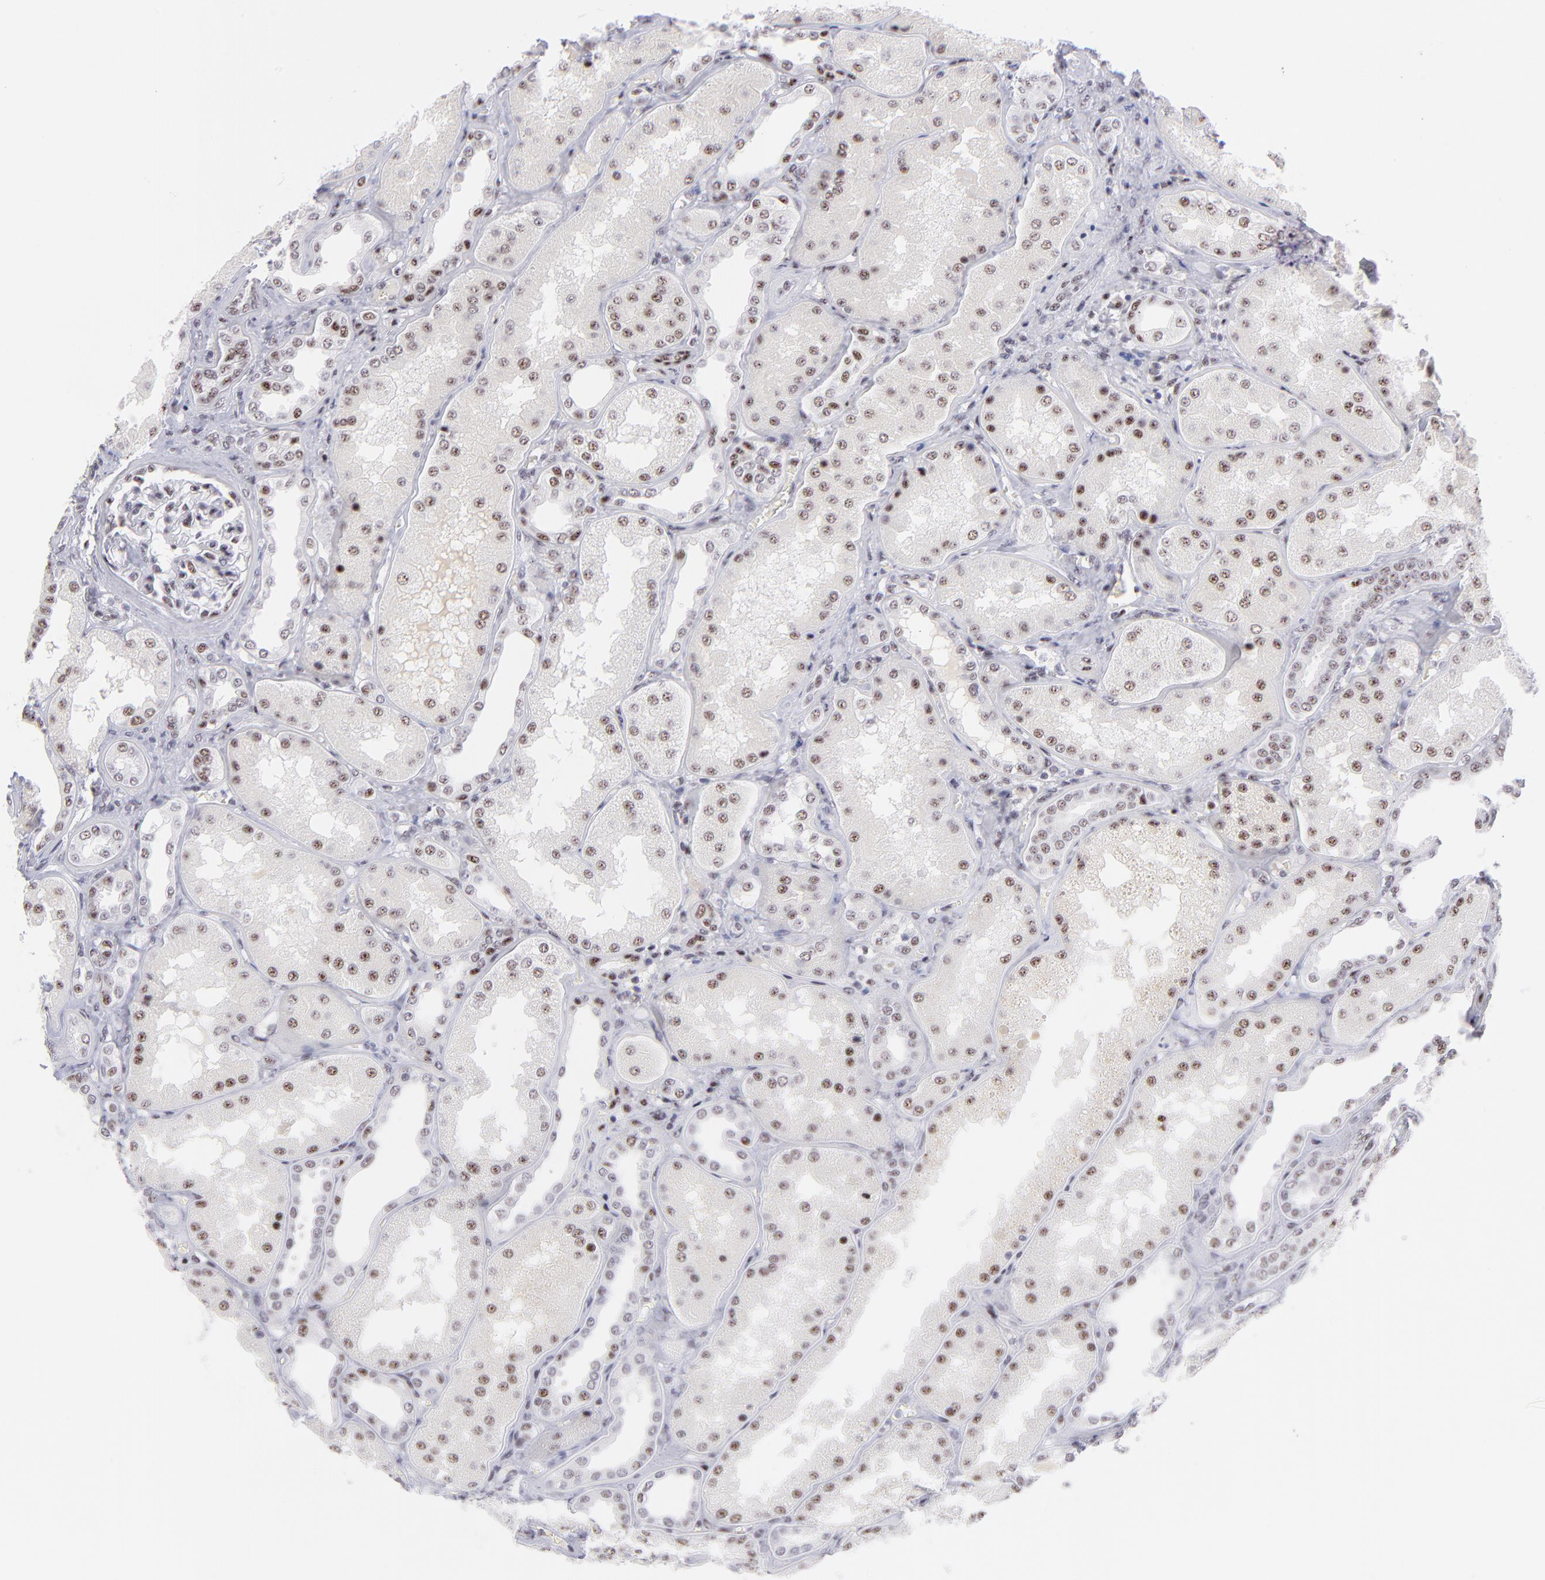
{"staining": {"intensity": "moderate", "quantity": "<25%", "location": "nuclear"}, "tissue": "kidney", "cell_type": "Cells in glomeruli", "image_type": "normal", "snomed": [{"axis": "morphology", "description": "Normal tissue, NOS"}, {"axis": "topography", "description": "Kidney"}], "caption": "Kidney stained for a protein (brown) displays moderate nuclear positive expression in approximately <25% of cells in glomeruli.", "gene": "CDC25C", "patient": {"sex": "female", "age": 56}}